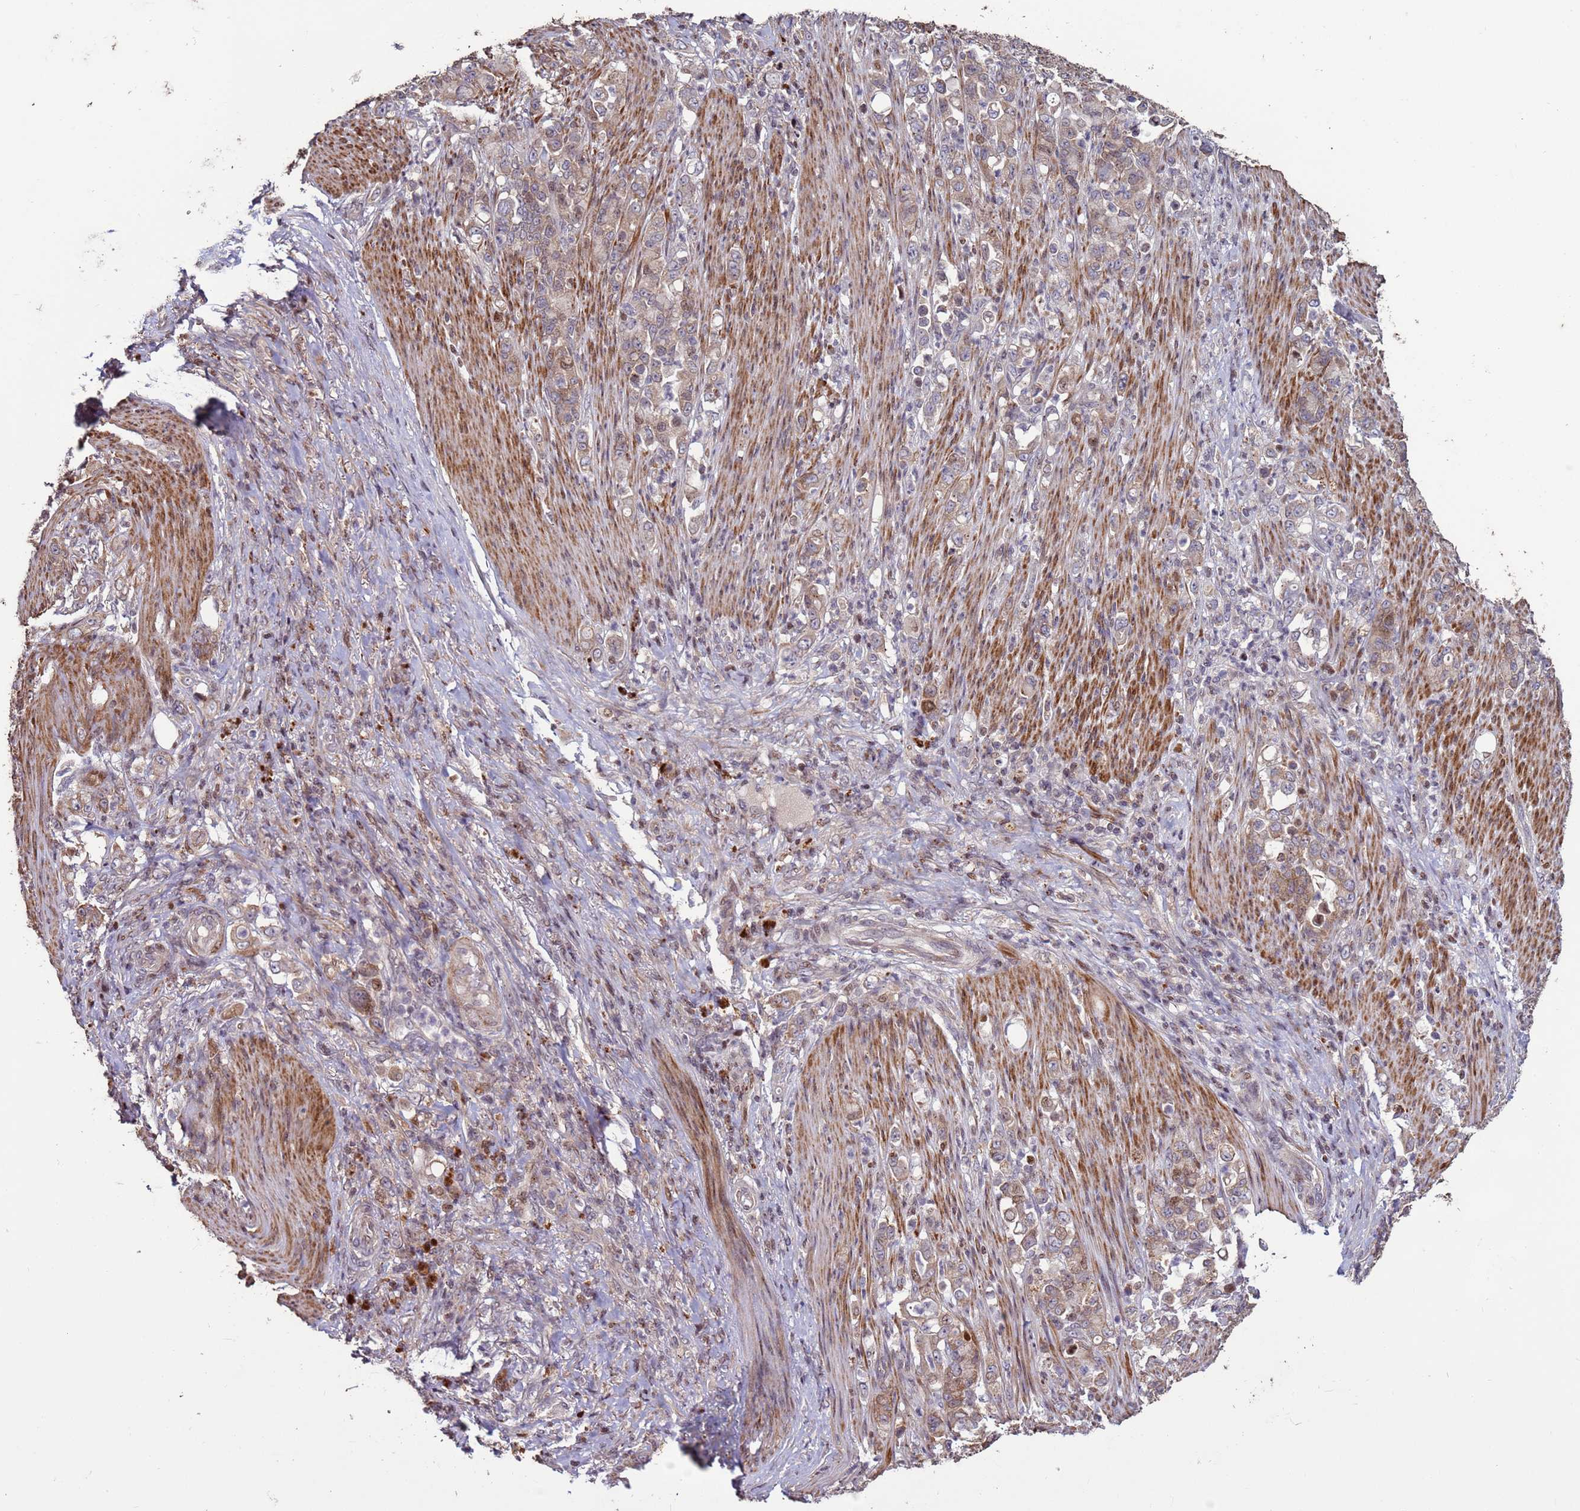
{"staining": {"intensity": "weak", "quantity": ">75%", "location": "cytoplasmic/membranous"}, "tissue": "stomach cancer", "cell_type": "Tumor cells", "image_type": "cancer", "snomed": [{"axis": "morphology", "description": "Normal tissue, NOS"}, {"axis": "morphology", "description": "Adenocarcinoma, NOS"}, {"axis": "topography", "description": "Stomach"}], "caption": "Stomach cancer (adenocarcinoma) tissue displays weak cytoplasmic/membranous staining in approximately >75% of tumor cells, visualized by immunohistochemistry. The staining was performed using DAB (3,3'-diaminobenzidine), with brown indicating positive protein expression. Nuclei are stained blue with hematoxylin.", "gene": "HGH1", "patient": {"sex": "female", "age": 79}}